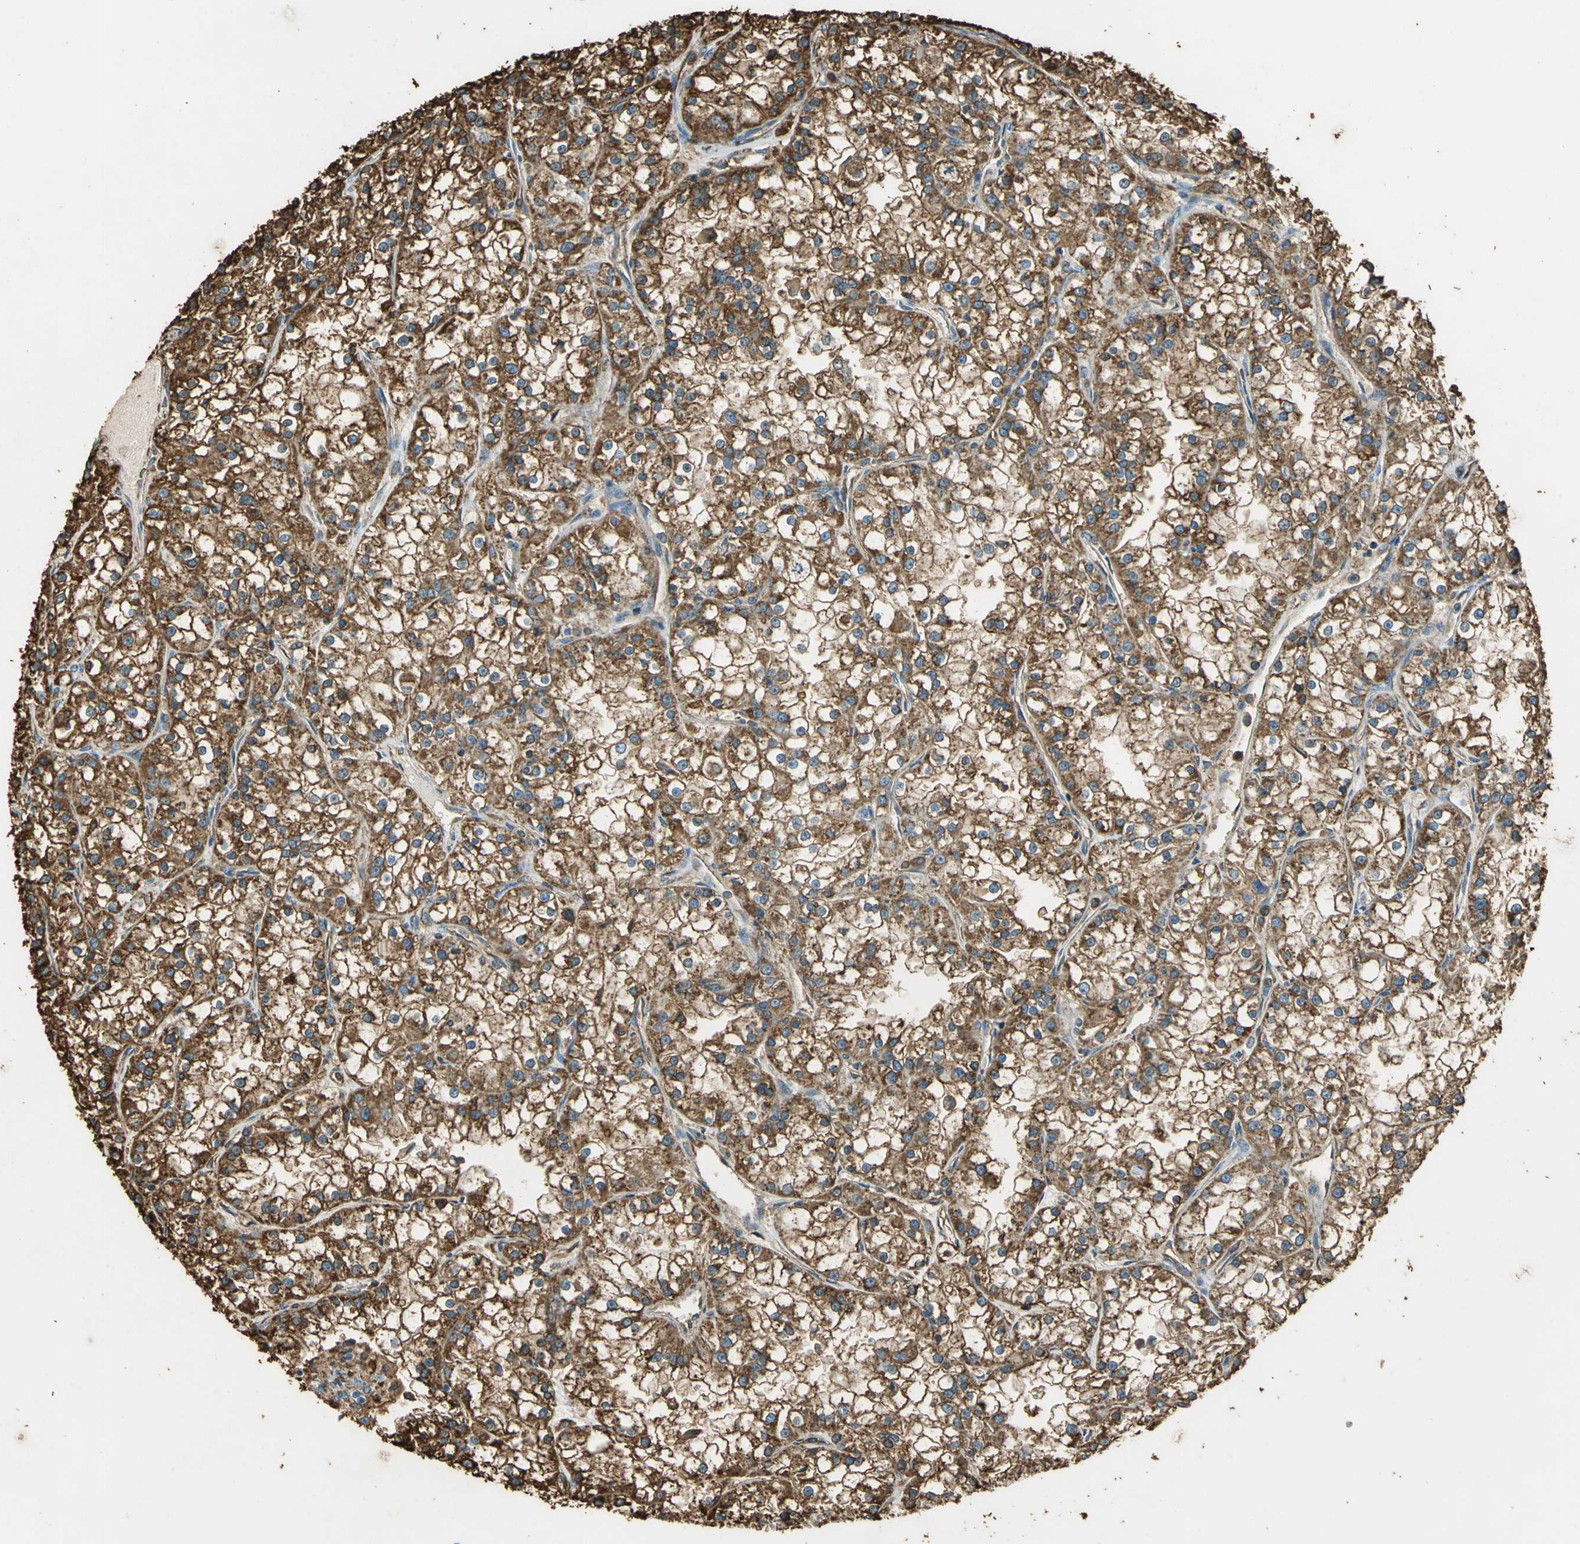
{"staining": {"intensity": "strong", "quantity": ">75%", "location": "cytoplasmic/membranous"}, "tissue": "renal cancer", "cell_type": "Tumor cells", "image_type": "cancer", "snomed": [{"axis": "morphology", "description": "Adenocarcinoma, NOS"}, {"axis": "topography", "description": "Kidney"}], "caption": "High-power microscopy captured an immunohistochemistry (IHC) micrograph of renal cancer, revealing strong cytoplasmic/membranous expression in about >75% of tumor cells. (DAB (3,3'-diaminobenzidine) IHC with brightfield microscopy, high magnification).", "gene": "ANXA4", "patient": {"sex": "female", "age": 52}}